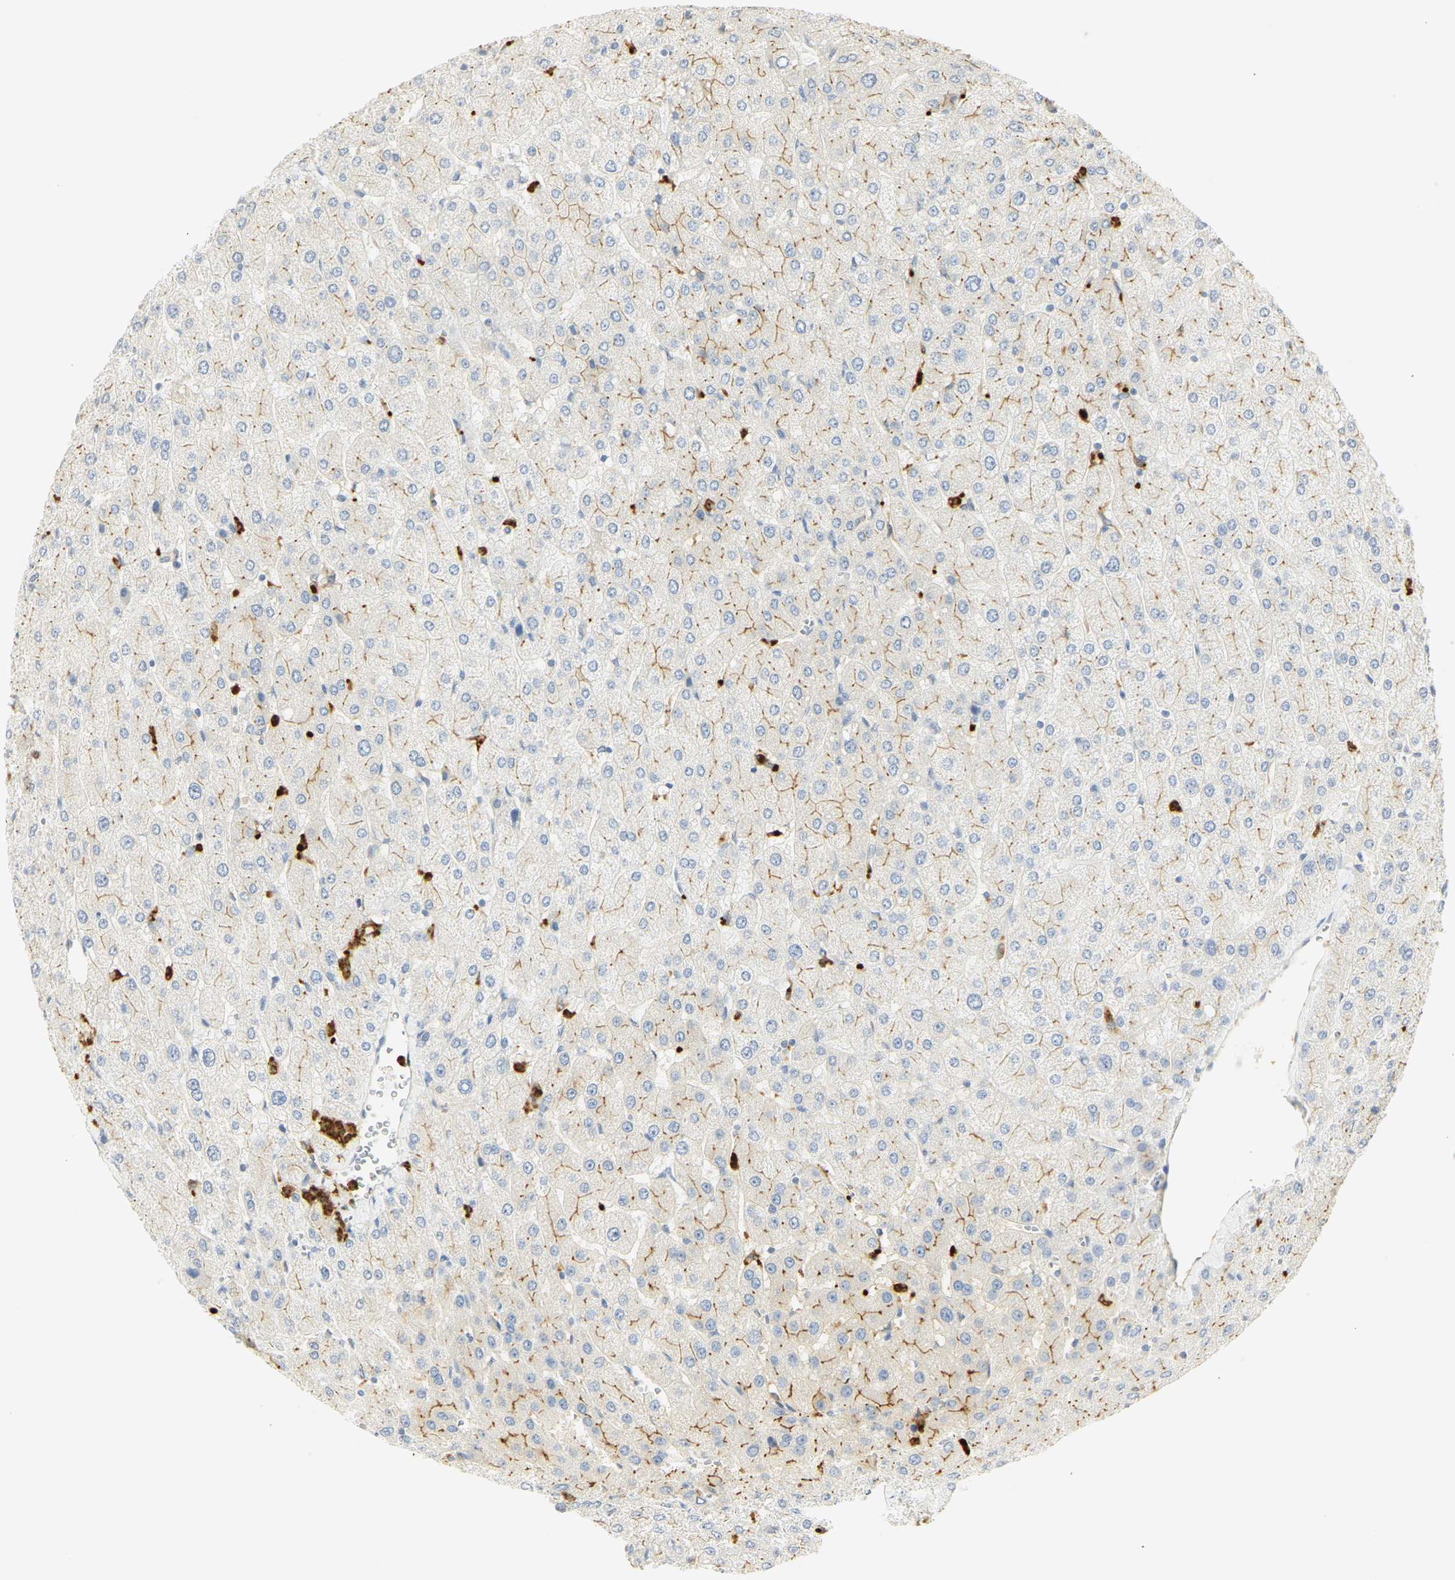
{"staining": {"intensity": "weak", "quantity": "<25%", "location": "cytoplasmic/membranous"}, "tissue": "liver", "cell_type": "Cholangiocytes", "image_type": "normal", "snomed": [{"axis": "morphology", "description": "Normal tissue, NOS"}, {"axis": "topography", "description": "Liver"}], "caption": "Image shows no protein positivity in cholangiocytes of benign liver. (Stains: DAB (3,3'-diaminobenzidine) IHC with hematoxylin counter stain, Microscopy: brightfield microscopy at high magnification).", "gene": "CEACAM5", "patient": {"sex": "male", "age": 55}}